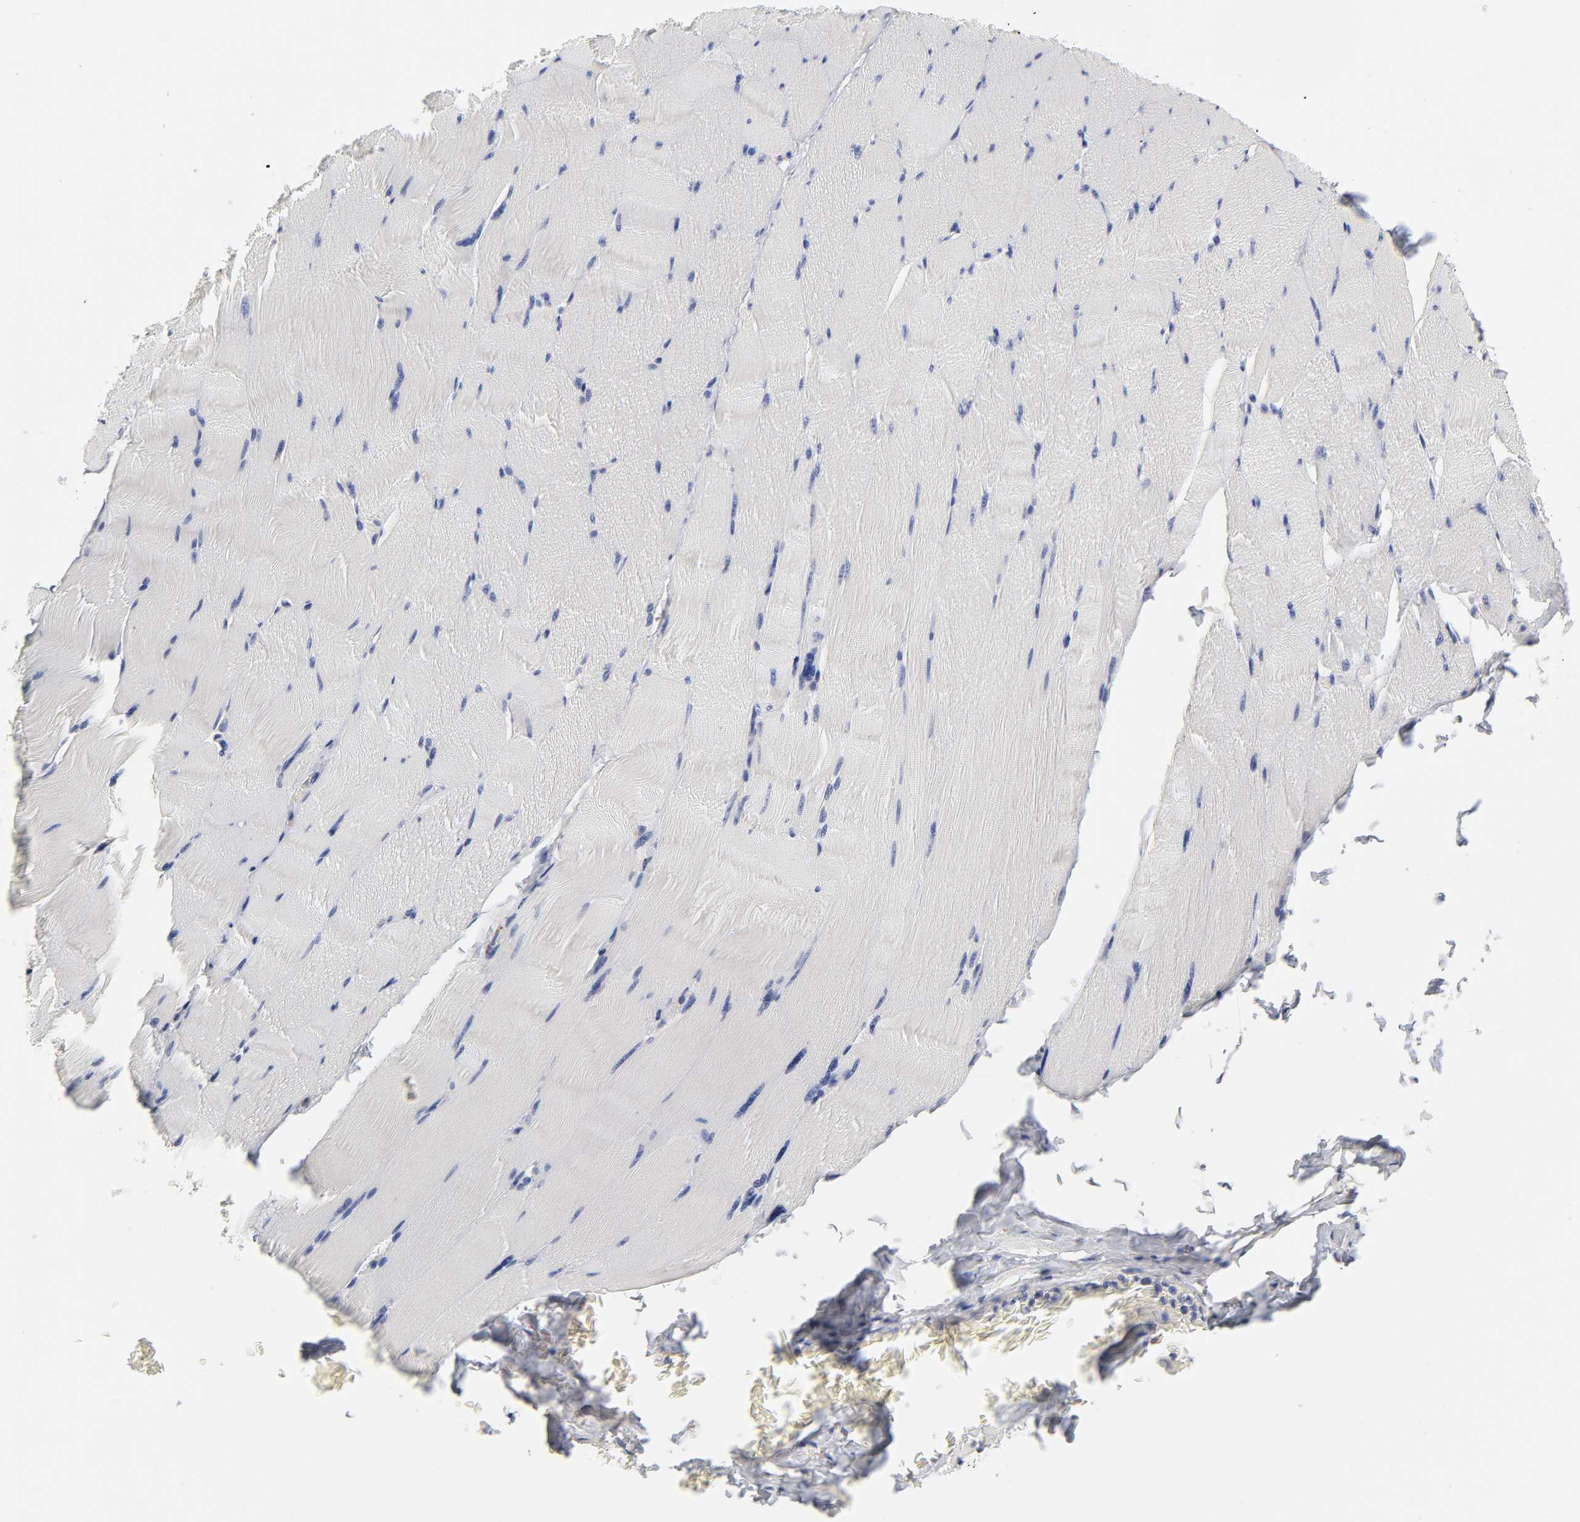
{"staining": {"intensity": "negative", "quantity": "none", "location": "none"}, "tissue": "skeletal muscle", "cell_type": "Myocytes", "image_type": "normal", "snomed": [{"axis": "morphology", "description": "Normal tissue, NOS"}, {"axis": "topography", "description": "Skeletal muscle"}], "caption": "IHC micrograph of benign human skeletal muscle stained for a protein (brown), which reveals no expression in myocytes.", "gene": "C17orf75", "patient": {"sex": "male", "age": 62}}